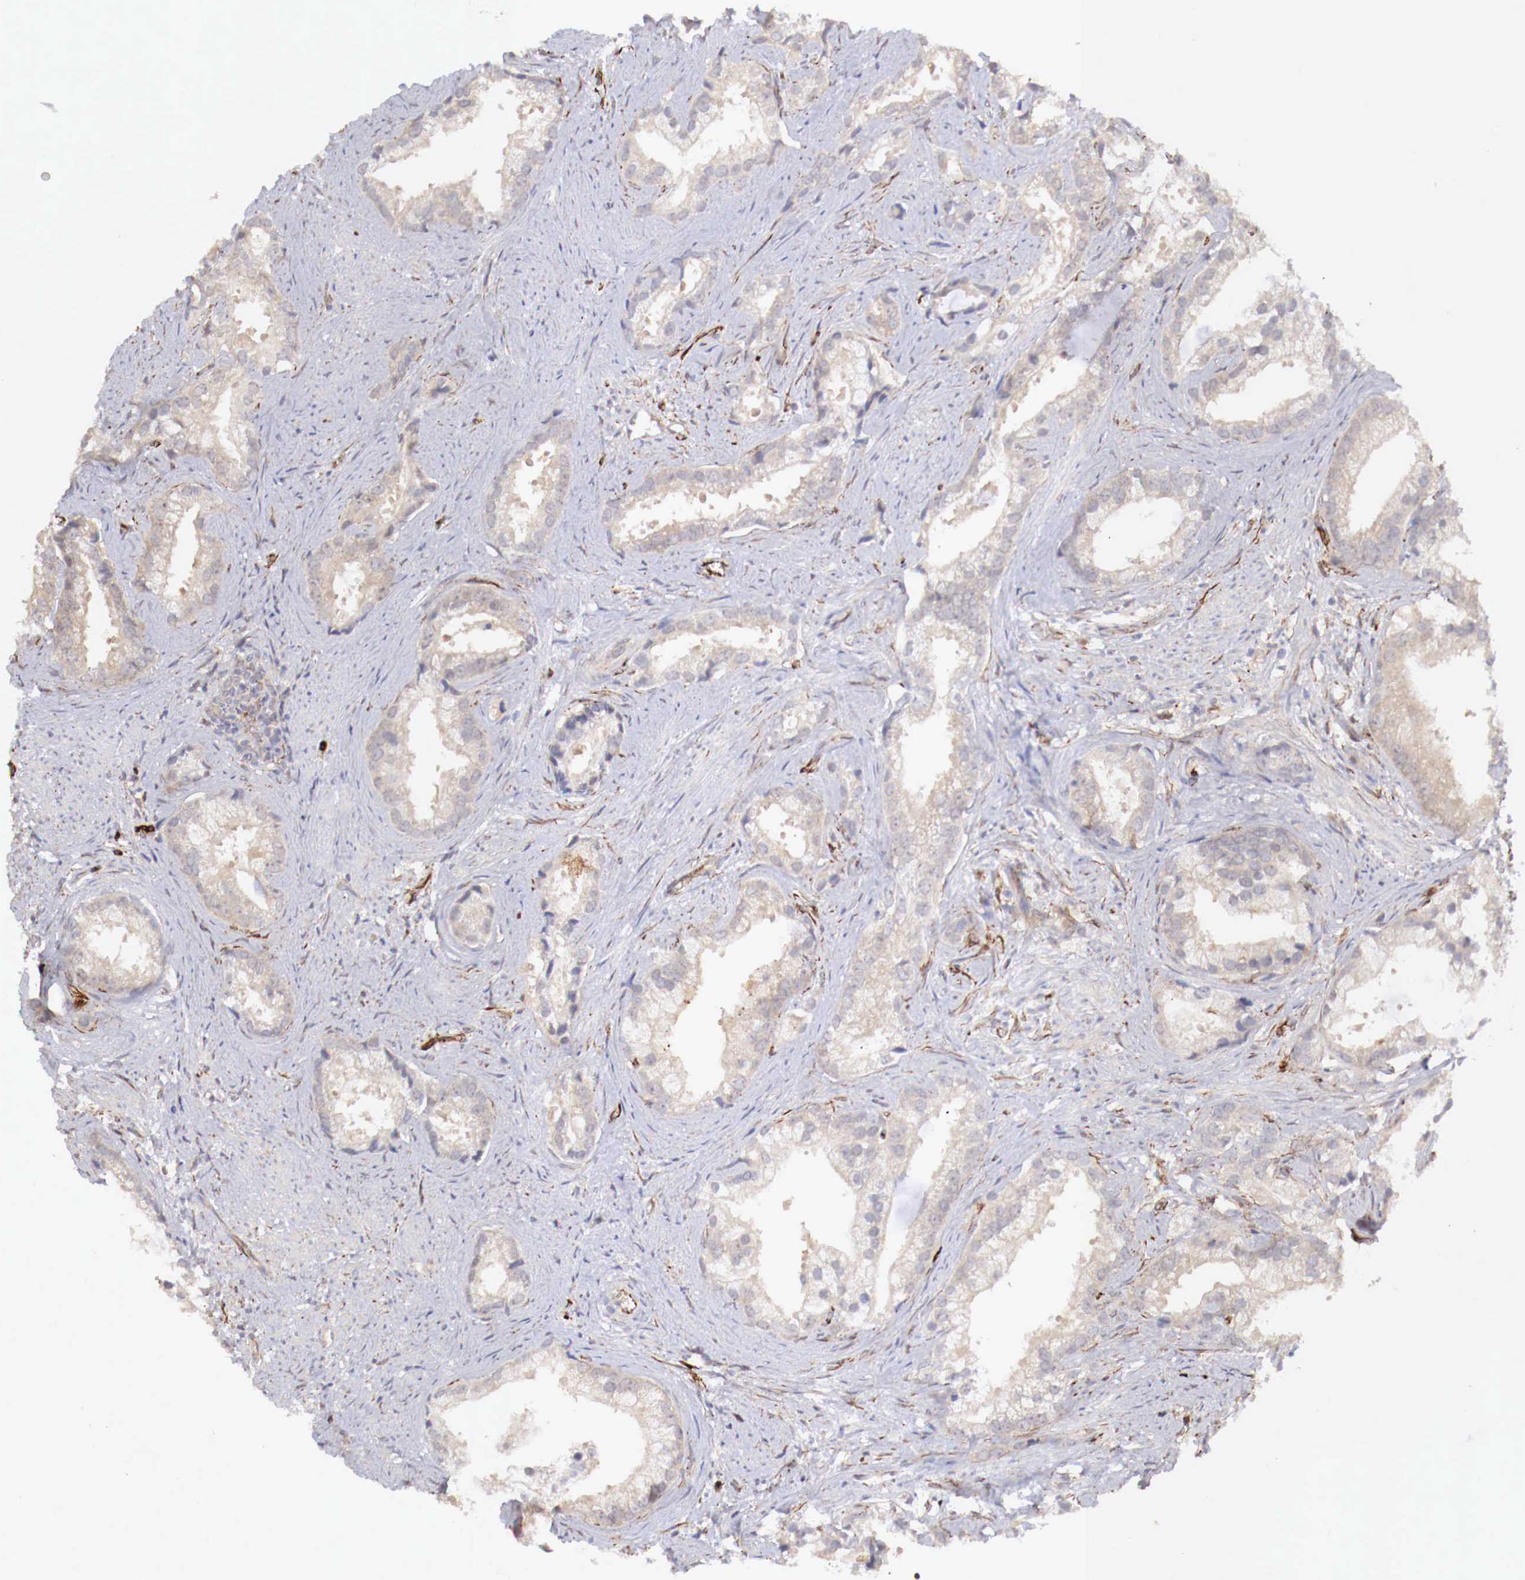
{"staining": {"intensity": "negative", "quantity": "none", "location": "none"}, "tissue": "prostate cancer", "cell_type": "Tumor cells", "image_type": "cancer", "snomed": [{"axis": "morphology", "description": "Adenocarcinoma, Medium grade"}, {"axis": "topography", "description": "Prostate"}], "caption": "High power microscopy image of an IHC photomicrograph of medium-grade adenocarcinoma (prostate), revealing no significant positivity in tumor cells.", "gene": "WT1", "patient": {"sex": "male", "age": 65}}